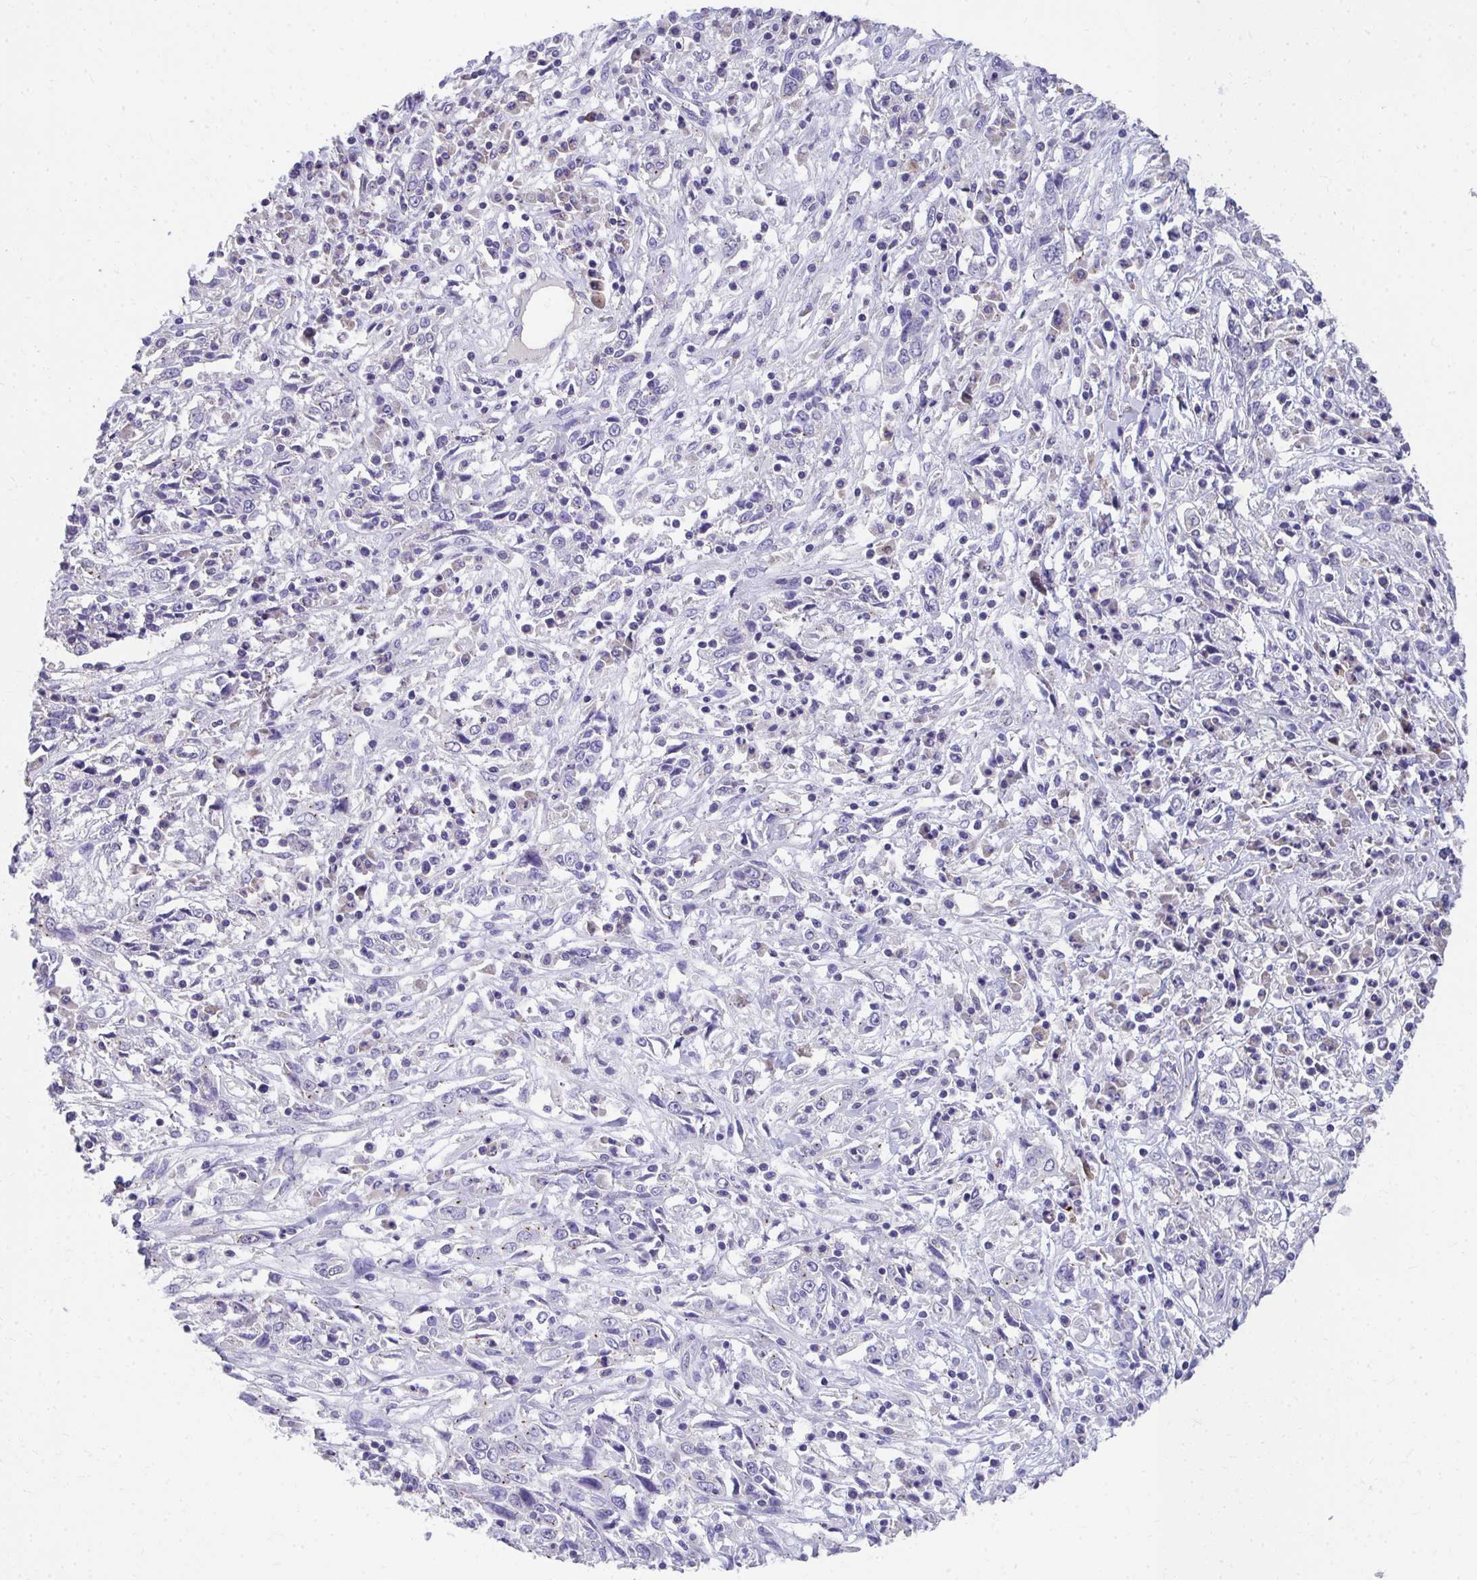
{"staining": {"intensity": "negative", "quantity": "none", "location": "none"}, "tissue": "cervical cancer", "cell_type": "Tumor cells", "image_type": "cancer", "snomed": [{"axis": "morphology", "description": "Adenocarcinoma, NOS"}, {"axis": "topography", "description": "Cervix"}], "caption": "Immunohistochemistry histopathology image of neoplastic tissue: human cervical cancer stained with DAB exhibits no significant protein positivity in tumor cells.", "gene": "TMPRSS2", "patient": {"sex": "female", "age": 40}}